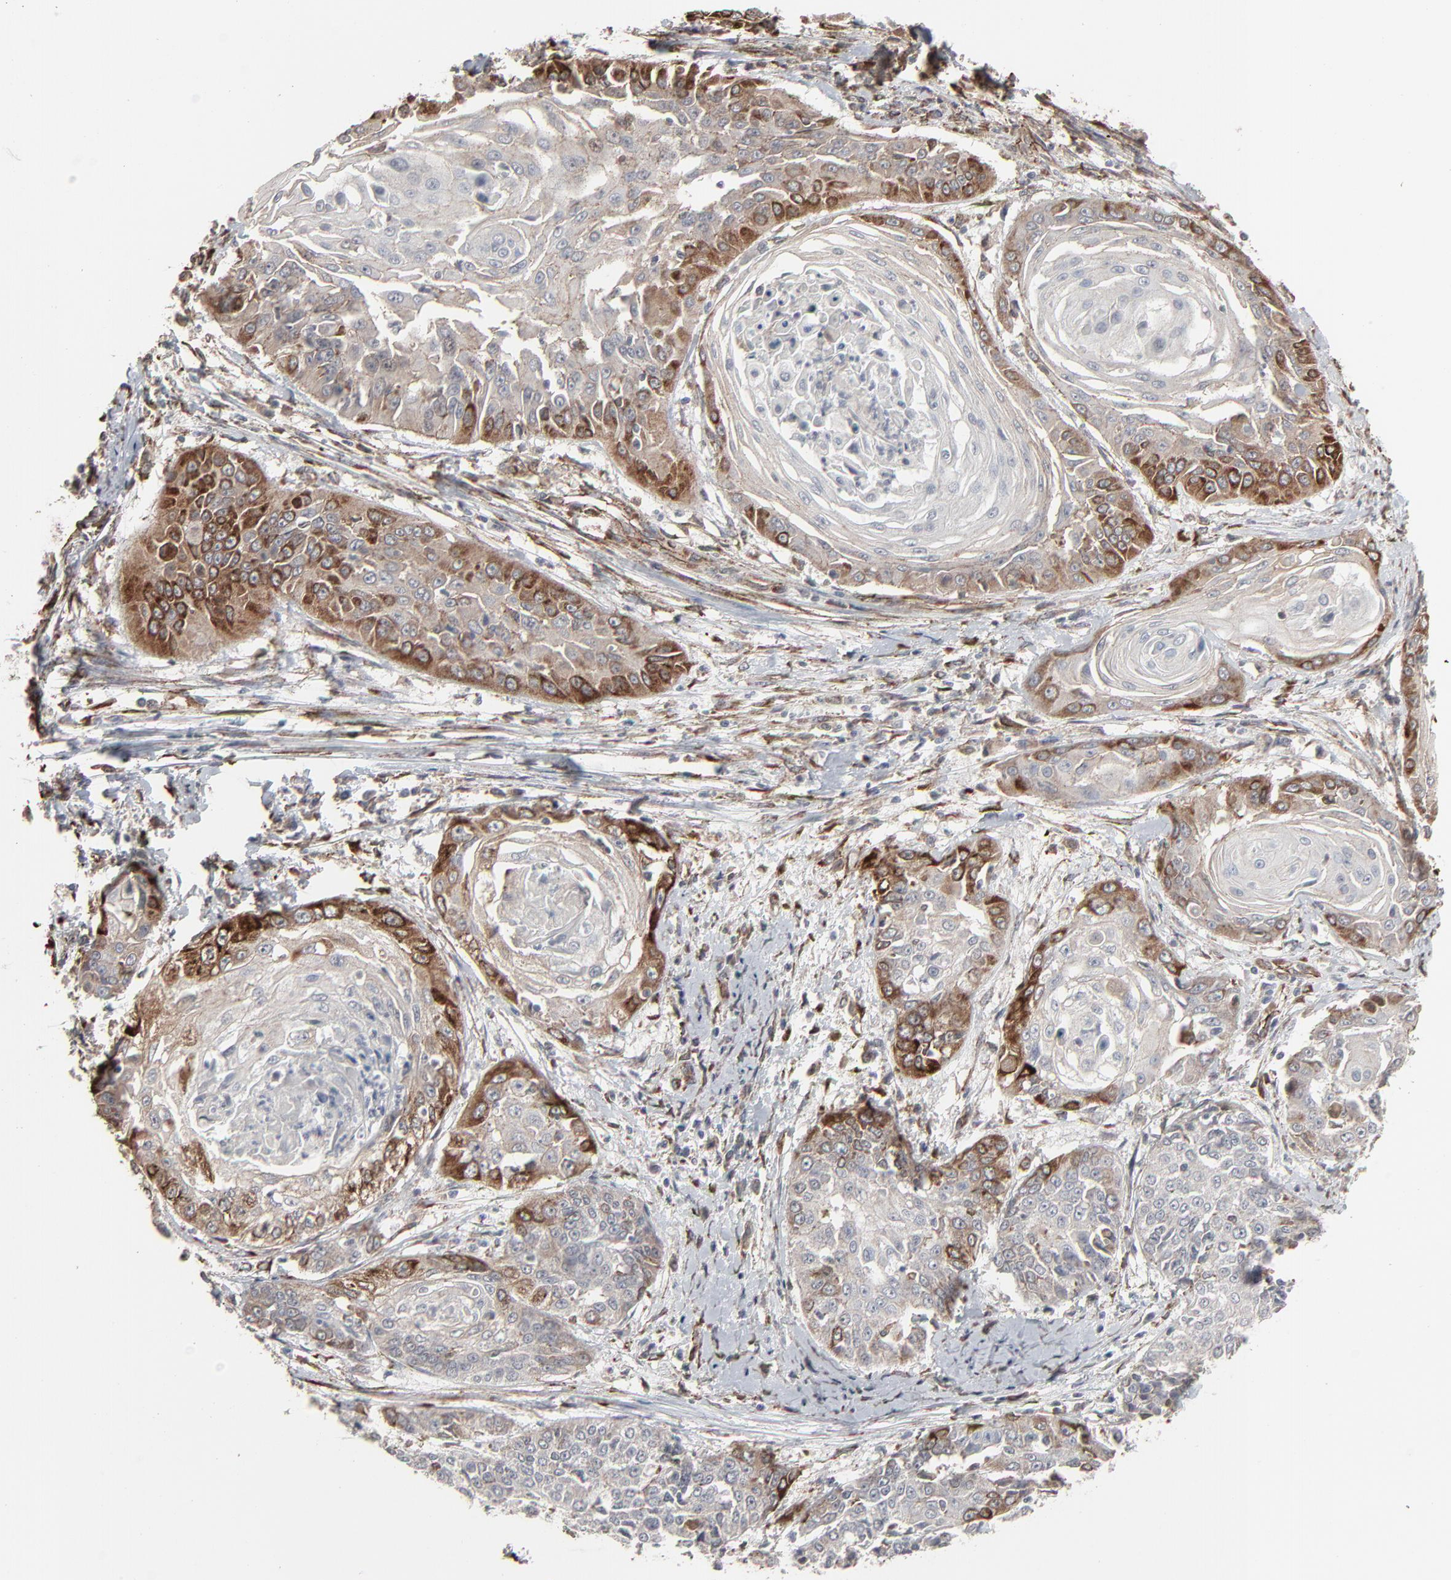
{"staining": {"intensity": "moderate", "quantity": "25%-75%", "location": "cytoplasmic/membranous"}, "tissue": "cervical cancer", "cell_type": "Tumor cells", "image_type": "cancer", "snomed": [{"axis": "morphology", "description": "Squamous cell carcinoma, NOS"}, {"axis": "topography", "description": "Cervix"}], "caption": "DAB (3,3'-diaminobenzidine) immunohistochemical staining of cervical cancer (squamous cell carcinoma) reveals moderate cytoplasmic/membranous protein staining in about 25%-75% of tumor cells.", "gene": "CTNND1", "patient": {"sex": "female", "age": 64}}